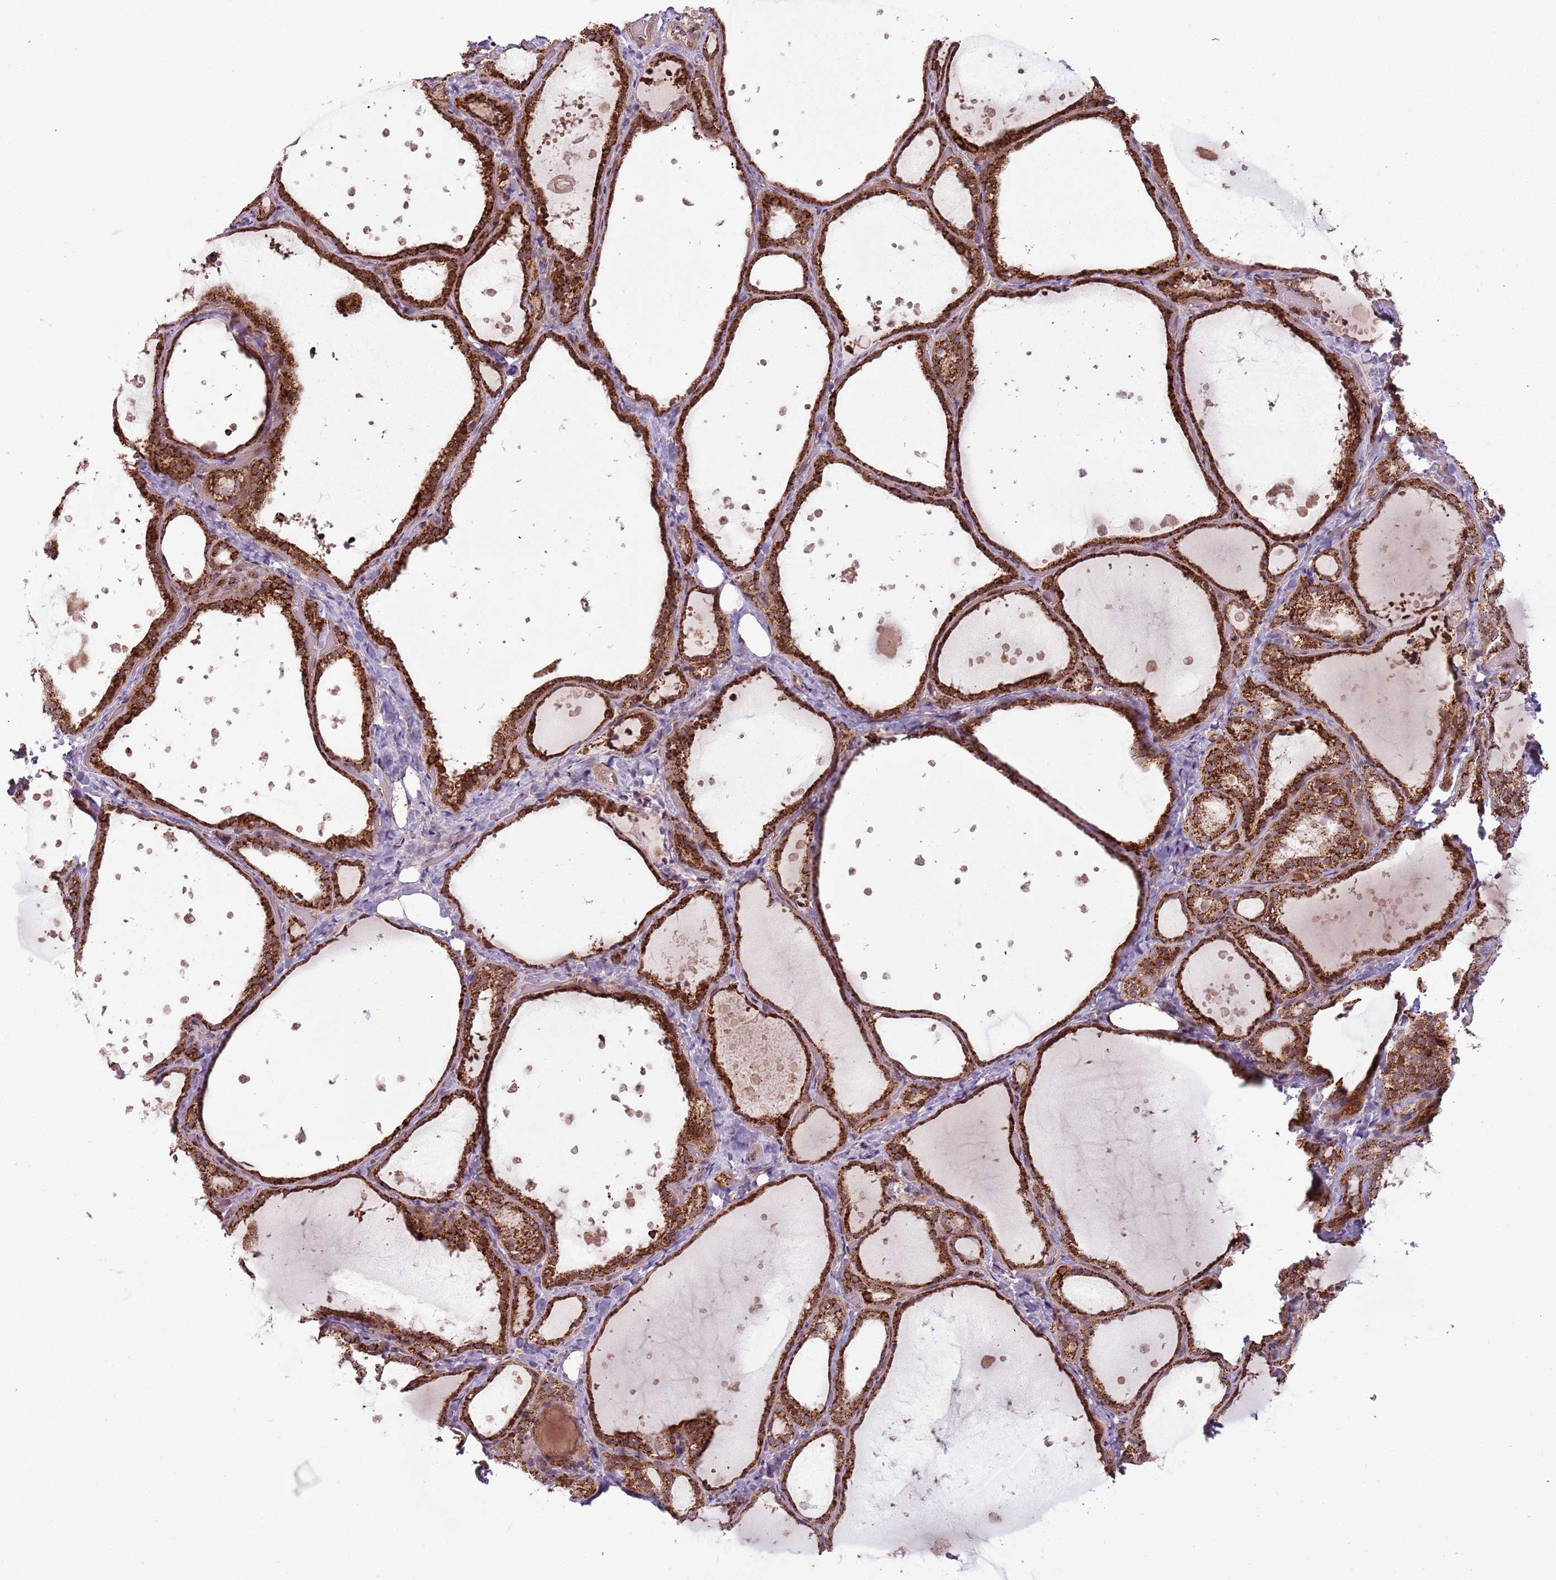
{"staining": {"intensity": "strong", "quantity": ">75%", "location": "cytoplasmic/membranous"}, "tissue": "thyroid gland", "cell_type": "Glandular cells", "image_type": "normal", "snomed": [{"axis": "morphology", "description": "Normal tissue, NOS"}, {"axis": "topography", "description": "Thyroid gland"}], "caption": "A high amount of strong cytoplasmic/membranous expression is present in approximately >75% of glandular cells in unremarkable thyroid gland.", "gene": "ULK3", "patient": {"sex": "female", "age": 44}}